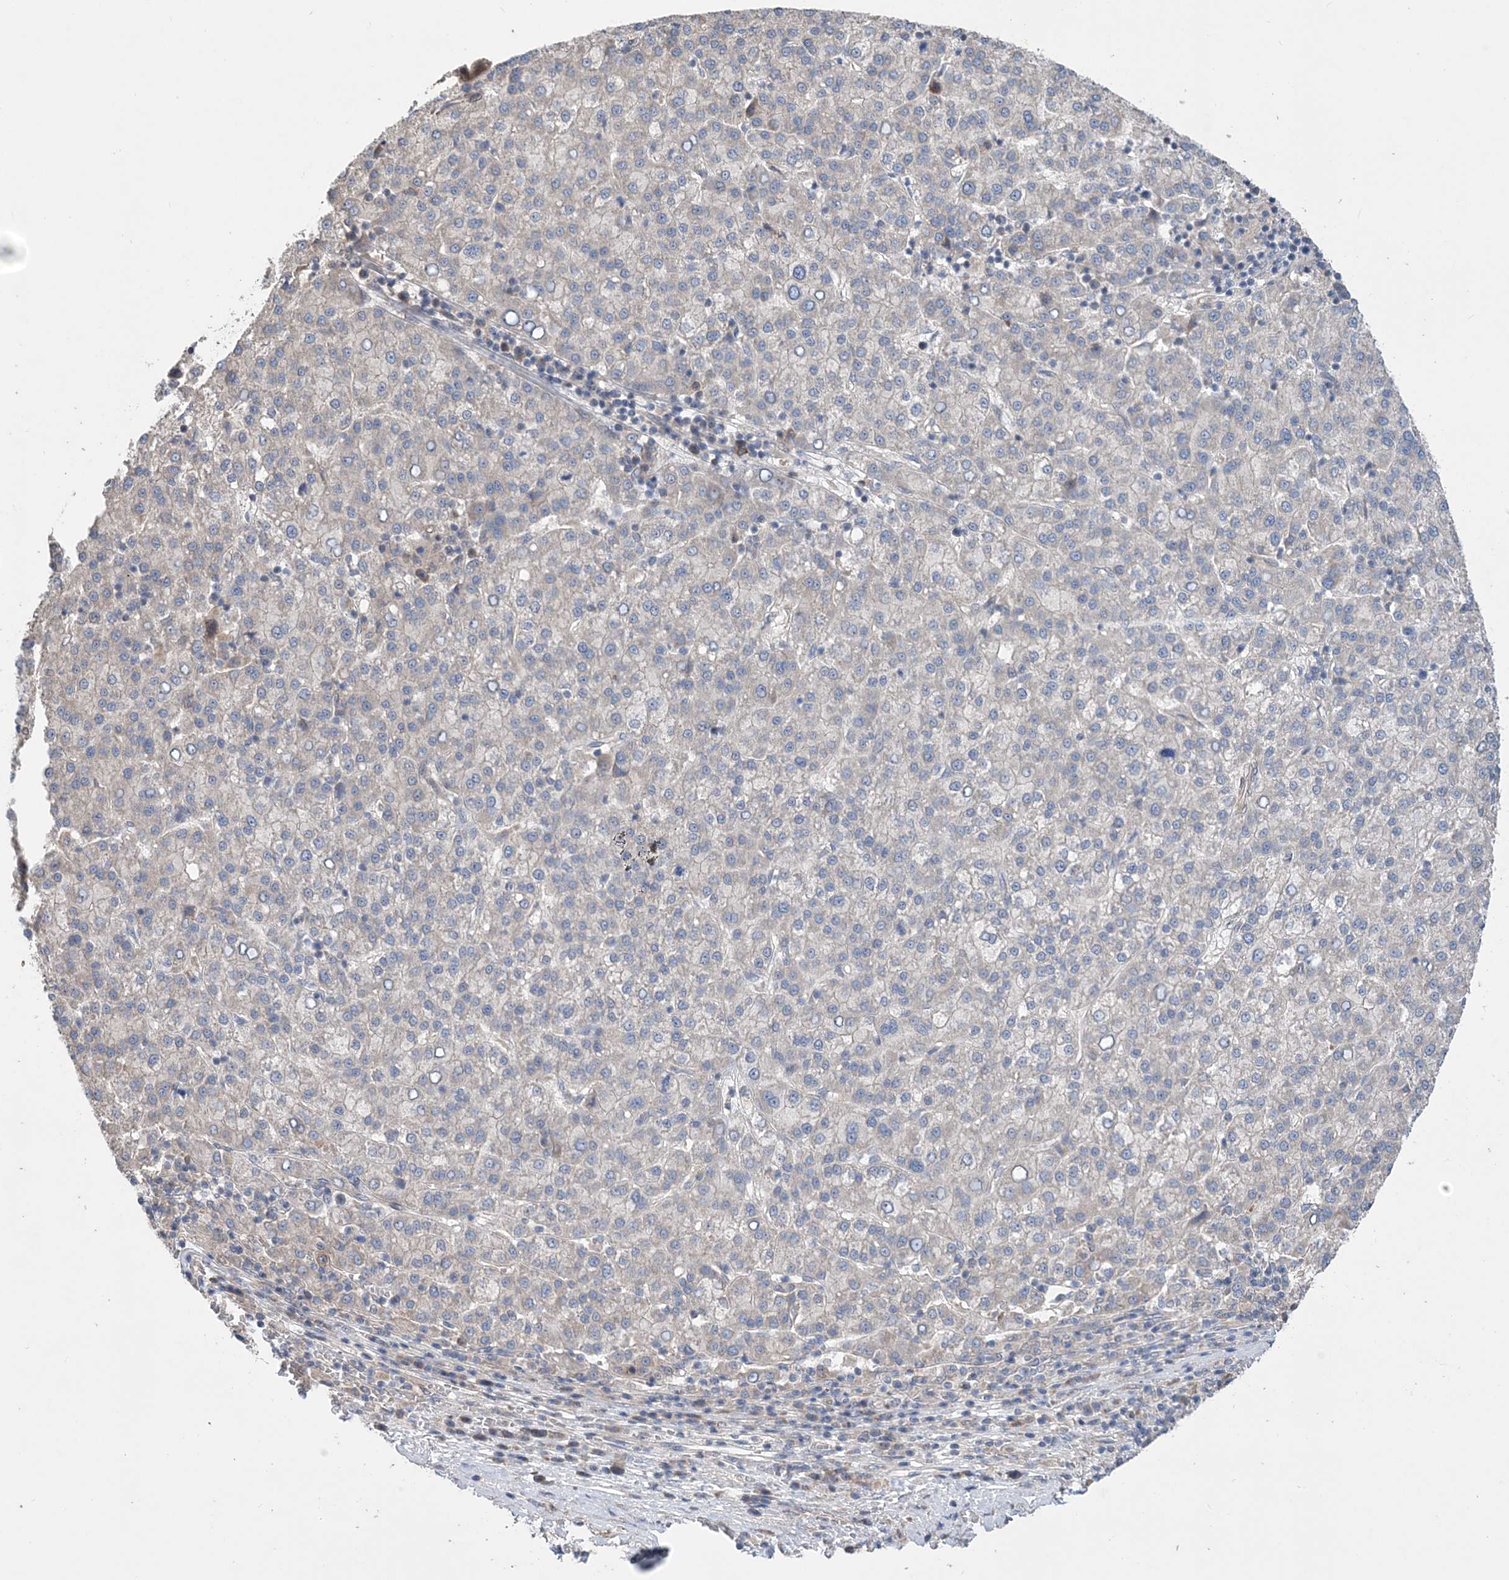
{"staining": {"intensity": "negative", "quantity": "none", "location": "none"}, "tissue": "liver cancer", "cell_type": "Tumor cells", "image_type": "cancer", "snomed": [{"axis": "morphology", "description": "Carcinoma, Hepatocellular, NOS"}, {"axis": "topography", "description": "Liver"}], "caption": "A high-resolution photomicrograph shows immunohistochemistry staining of liver hepatocellular carcinoma, which demonstrates no significant staining in tumor cells.", "gene": "MTRF1L", "patient": {"sex": "female", "age": 58}}